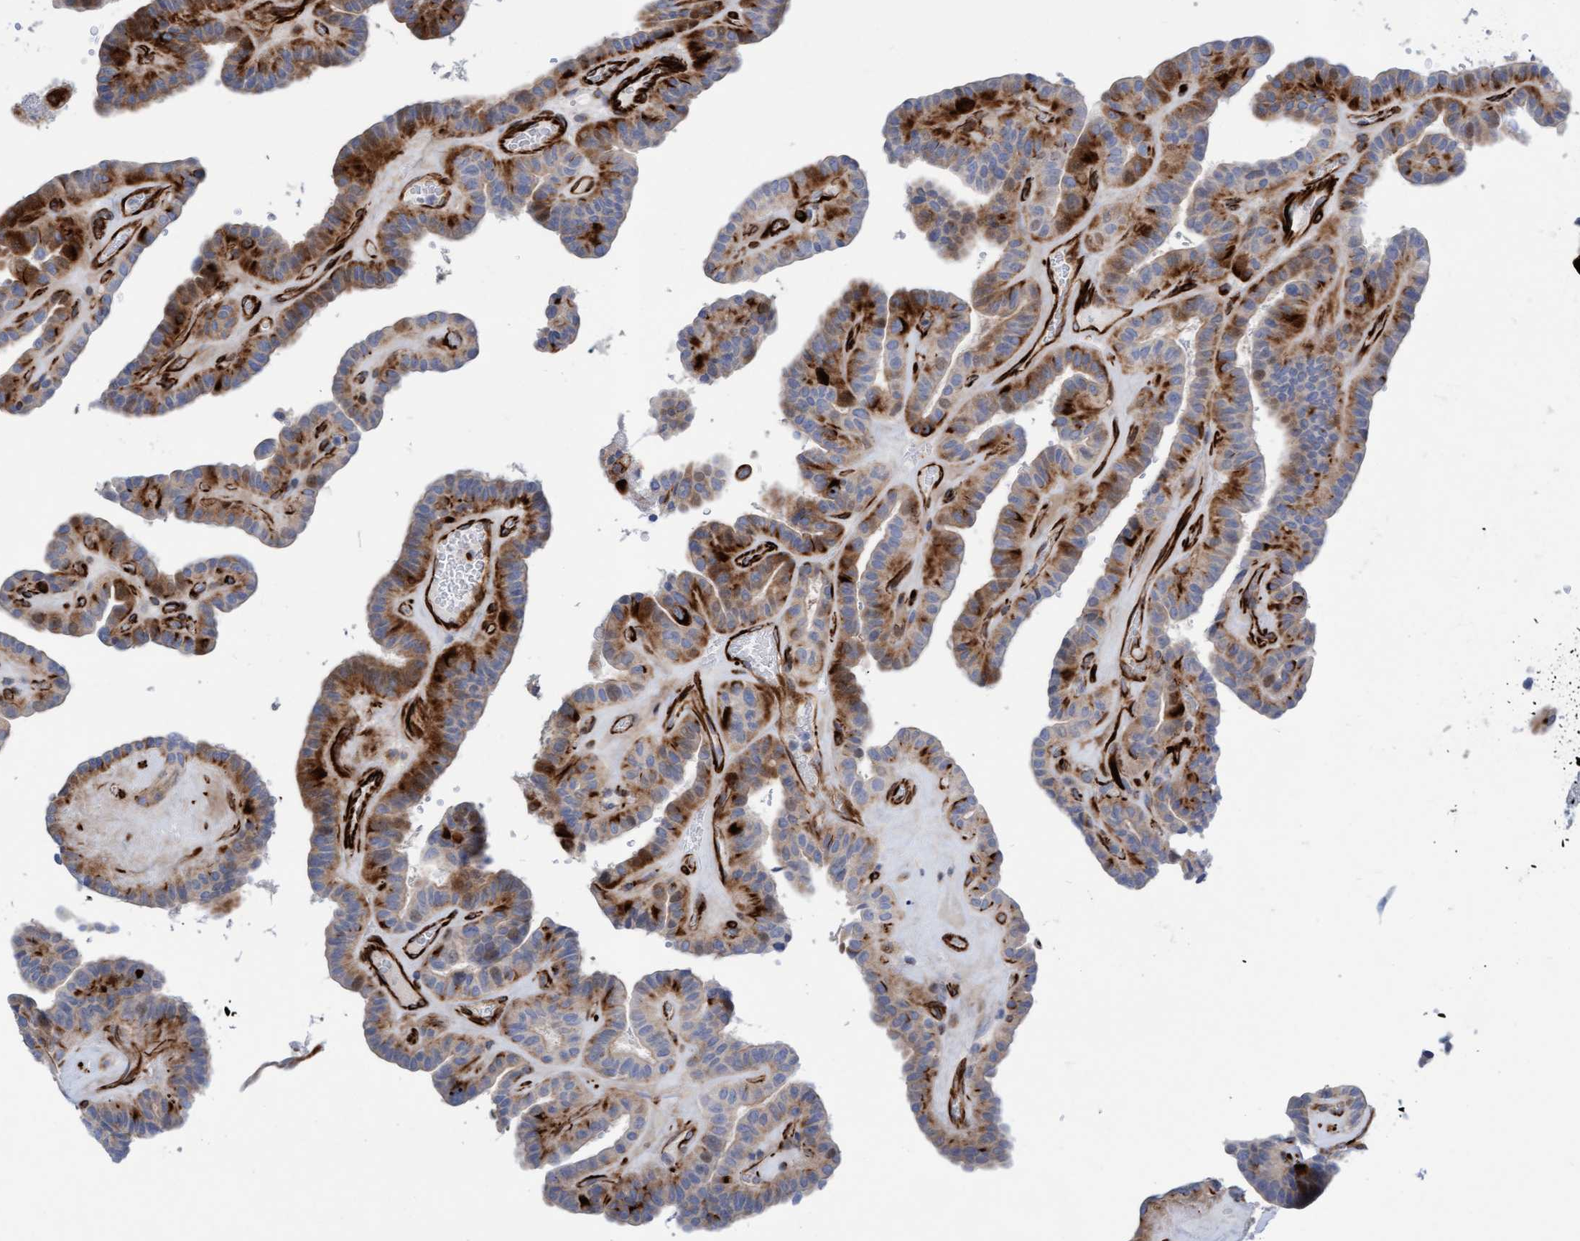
{"staining": {"intensity": "moderate", "quantity": "25%-75%", "location": "cytoplasmic/membranous"}, "tissue": "thyroid cancer", "cell_type": "Tumor cells", "image_type": "cancer", "snomed": [{"axis": "morphology", "description": "Papillary adenocarcinoma, NOS"}, {"axis": "topography", "description": "Thyroid gland"}], "caption": "Thyroid papillary adenocarcinoma stained with DAB (3,3'-diaminobenzidine) immunohistochemistry reveals medium levels of moderate cytoplasmic/membranous expression in approximately 25%-75% of tumor cells.", "gene": "POLG2", "patient": {"sex": "male", "age": 77}}